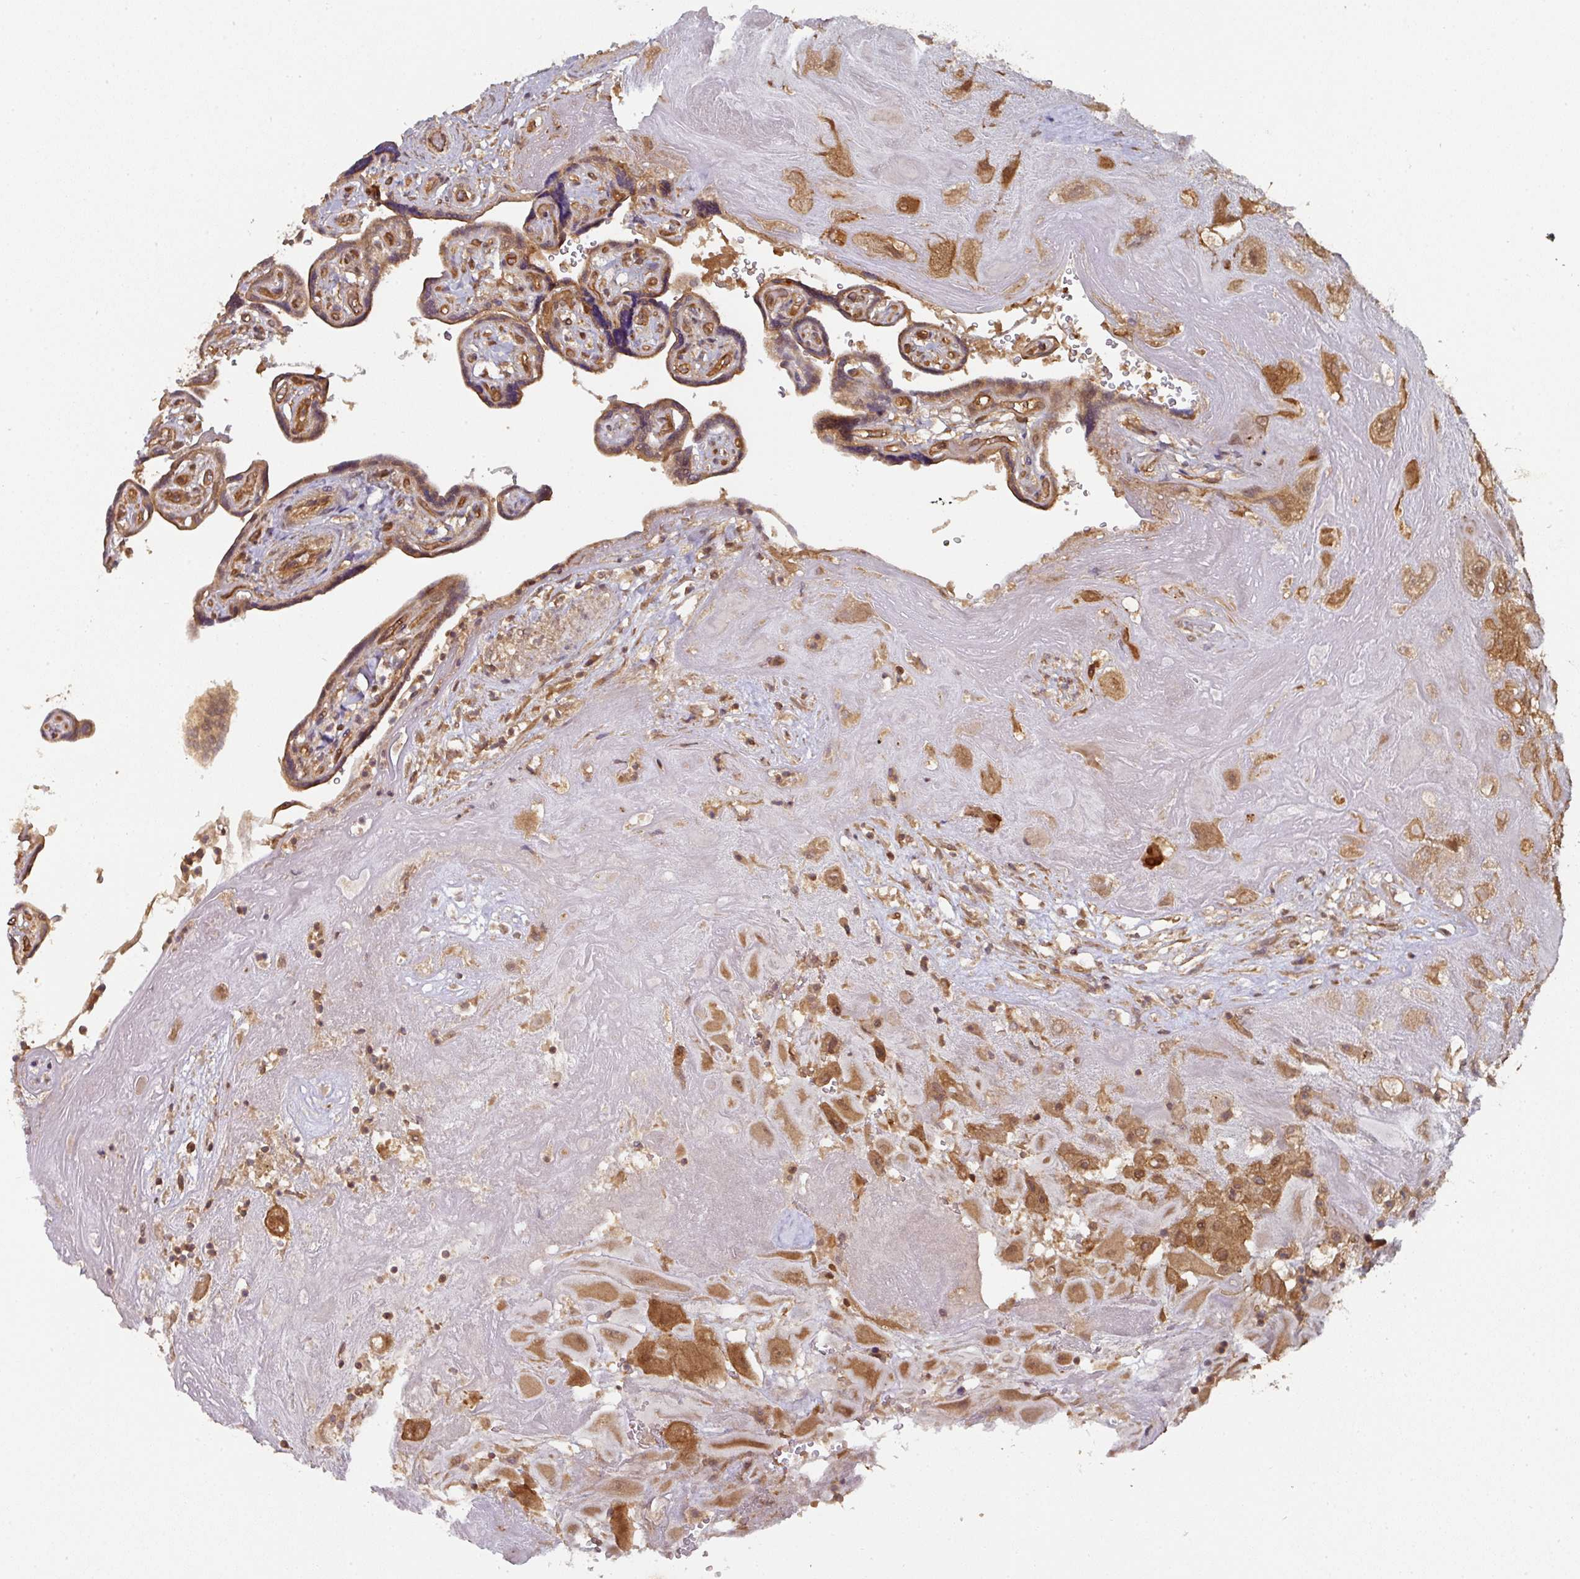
{"staining": {"intensity": "moderate", "quantity": ">75%", "location": "cytoplasmic/membranous,nuclear"}, "tissue": "placenta", "cell_type": "Decidual cells", "image_type": "normal", "snomed": [{"axis": "morphology", "description": "Normal tissue, NOS"}, {"axis": "topography", "description": "Placenta"}], "caption": "Protein analysis of normal placenta demonstrates moderate cytoplasmic/membranous,nuclear positivity in about >75% of decidual cells. (IHC, brightfield microscopy, high magnification).", "gene": "EIF4EBP2", "patient": {"sex": "female", "age": 32}}